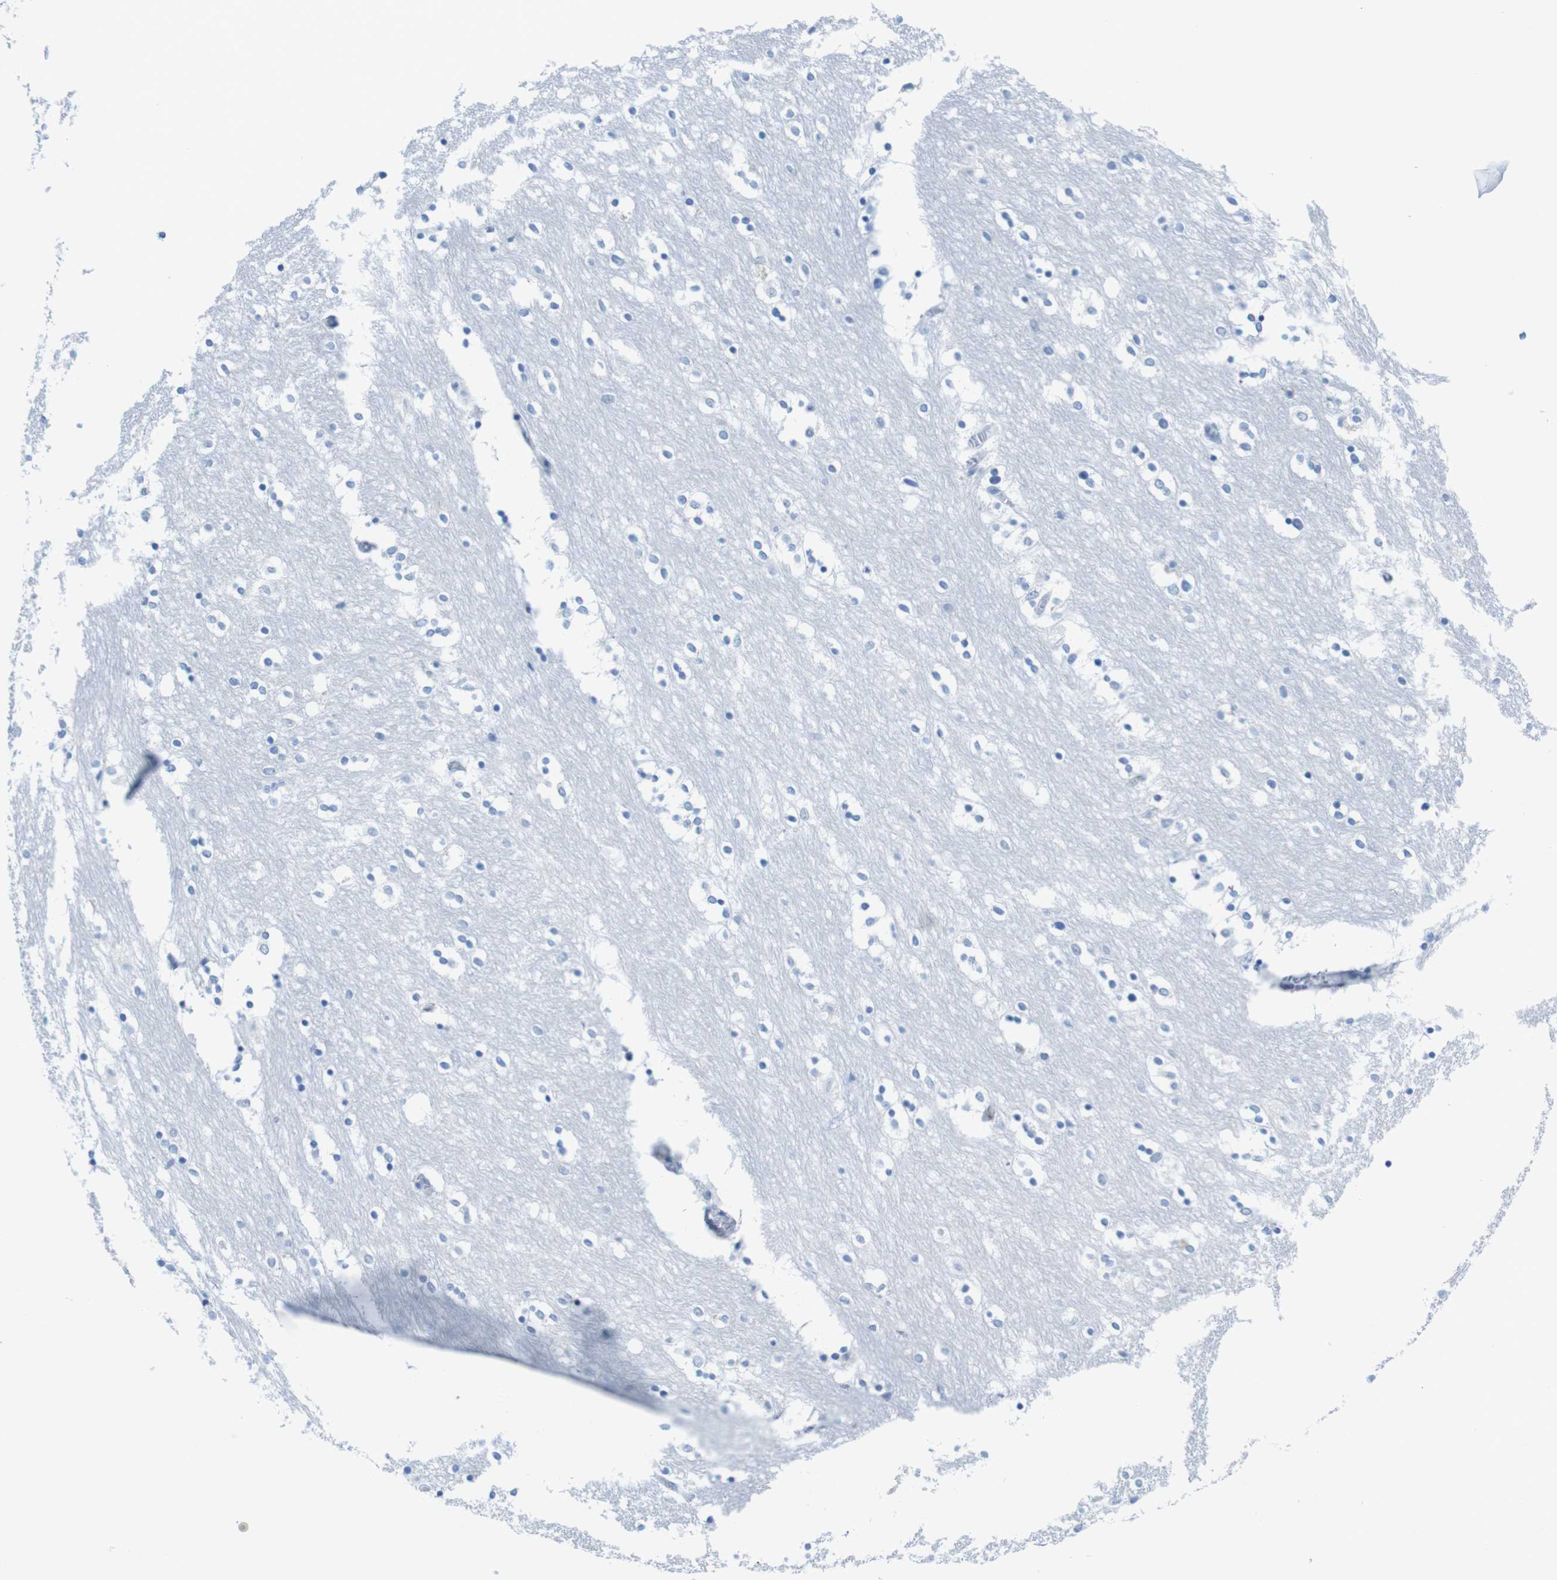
{"staining": {"intensity": "negative", "quantity": "none", "location": "none"}, "tissue": "caudate", "cell_type": "Glial cells", "image_type": "normal", "snomed": [{"axis": "morphology", "description": "Normal tissue, NOS"}, {"axis": "topography", "description": "Lateral ventricle wall"}], "caption": "IHC of unremarkable human caudate exhibits no positivity in glial cells. The staining is performed using DAB brown chromogen with nuclei counter-stained in using hematoxylin.", "gene": "OPN1SW", "patient": {"sex": "female", "age": 54}}